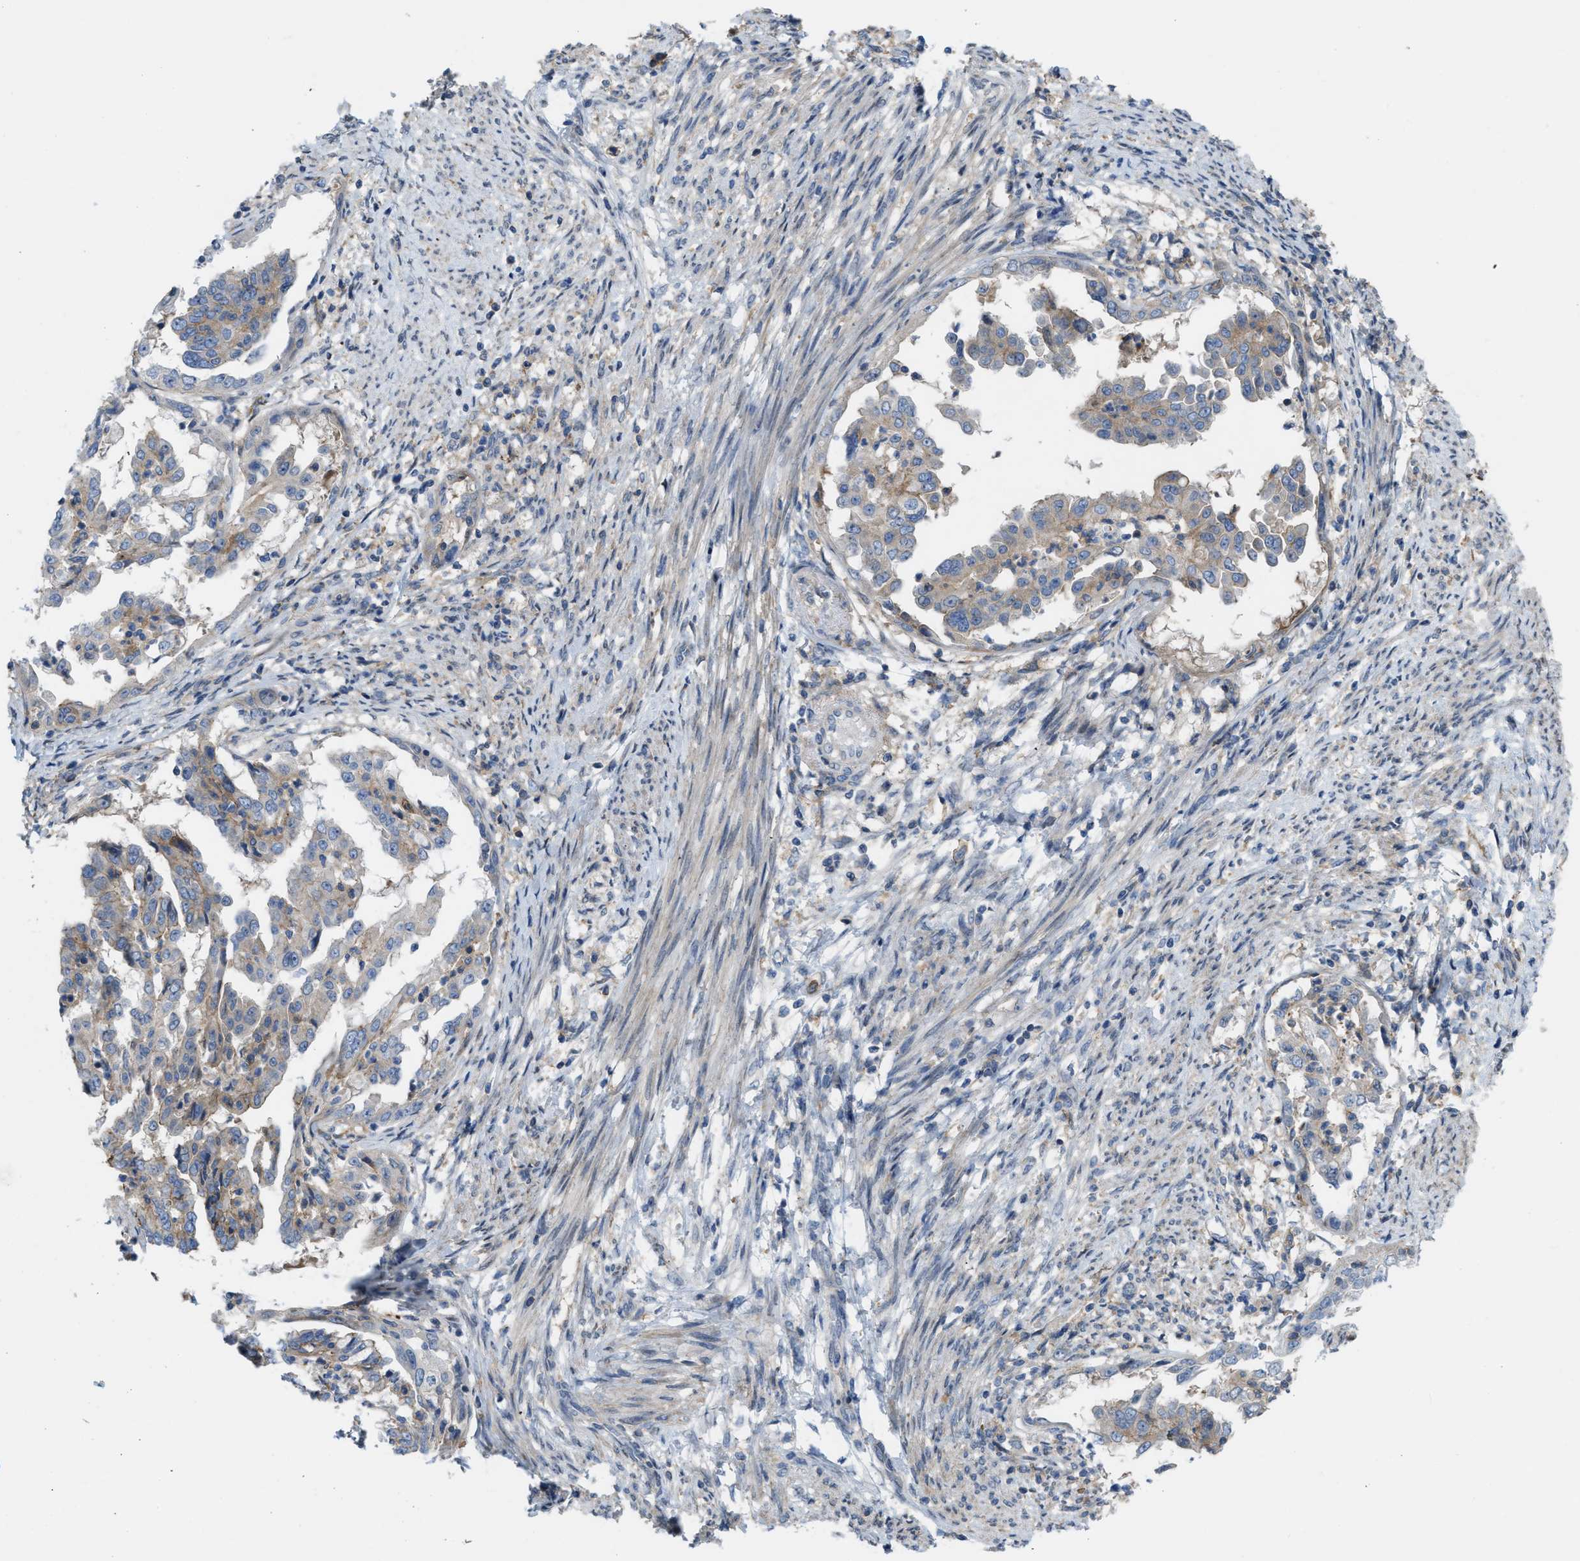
{"staining": {"intensity": "weak", "quantity": ">75%", "location": "cytoplasmic/membranous"}, "tissue": "endometrial cancer", "cell_type": "Tumor cells", "image_type": "cancer", "snomed": [{"axis": "morphology", "description": "Adenocarcinoma, NOS"}, {"axis": "topography", "description": "Endometrium"}], "caption": "Immunohistochemistry (IHC) of human endometrial adenocarcinoma exhibits low levels of weak cytoplasmic/membranous positivity in about >75% of tumor cells. (Brightfield microscopy of DAB IHC at high magnification).", "gene": "MYO18A", "patient": {"sex": "female", "age": 85}}